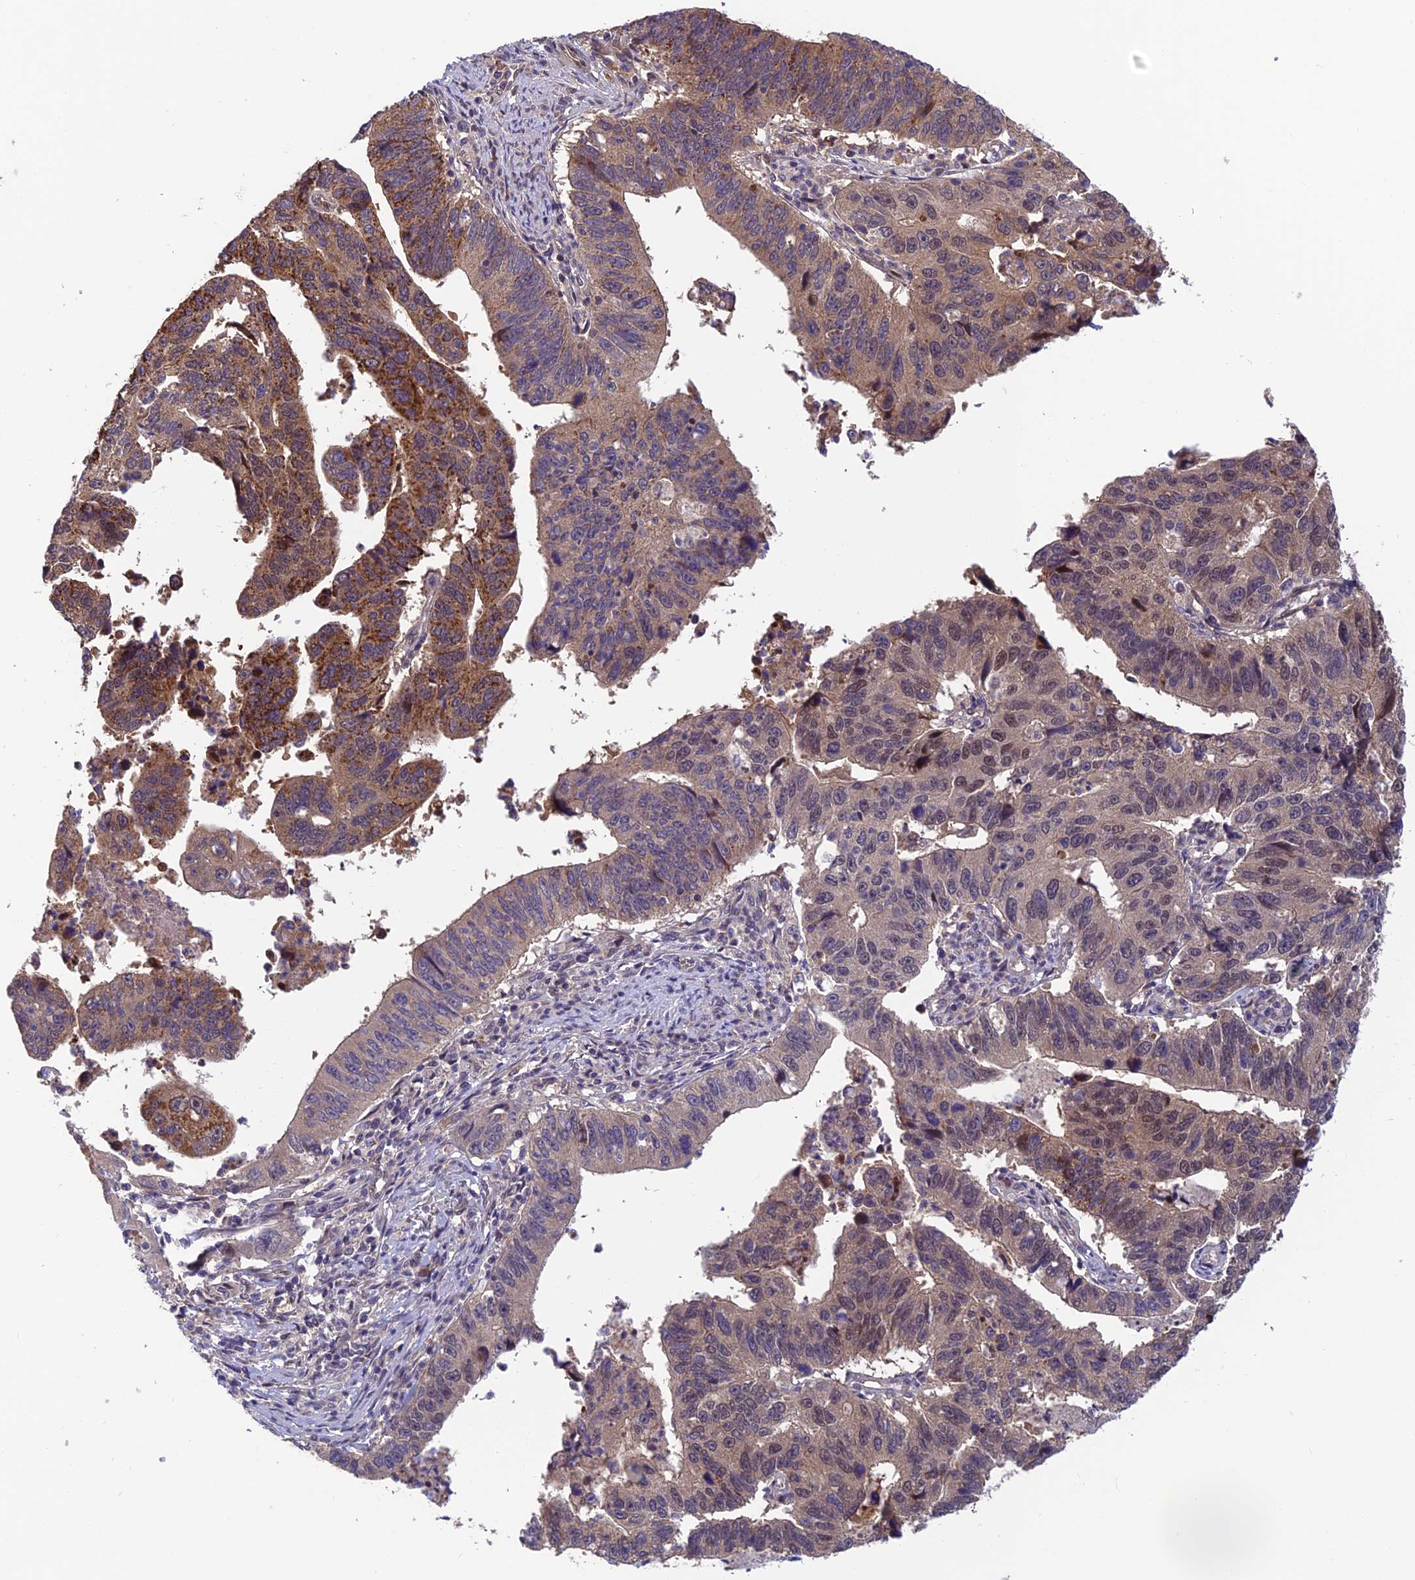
{"staining": {"intensity": "moderate", "quantity": "<25%", "location": "cytoplasmic/membranous"}, "tissue": "stomach cancer", "cell_type": "Tumor cells", "image_type": "cancer", "snomed": [{"axis": "morphology", "description": "Adenocarcinoma, NOS"}, {"axis": "topography", "description": "Stomach"}], "caption": "Stomach cancer (adenocarcinoma) tissue displays moderate cytoplasmic/membranous expression in approximately <25% of tumor cells", "gene": "CCDC15", "patient": {"sex": "male", "age": 59}}